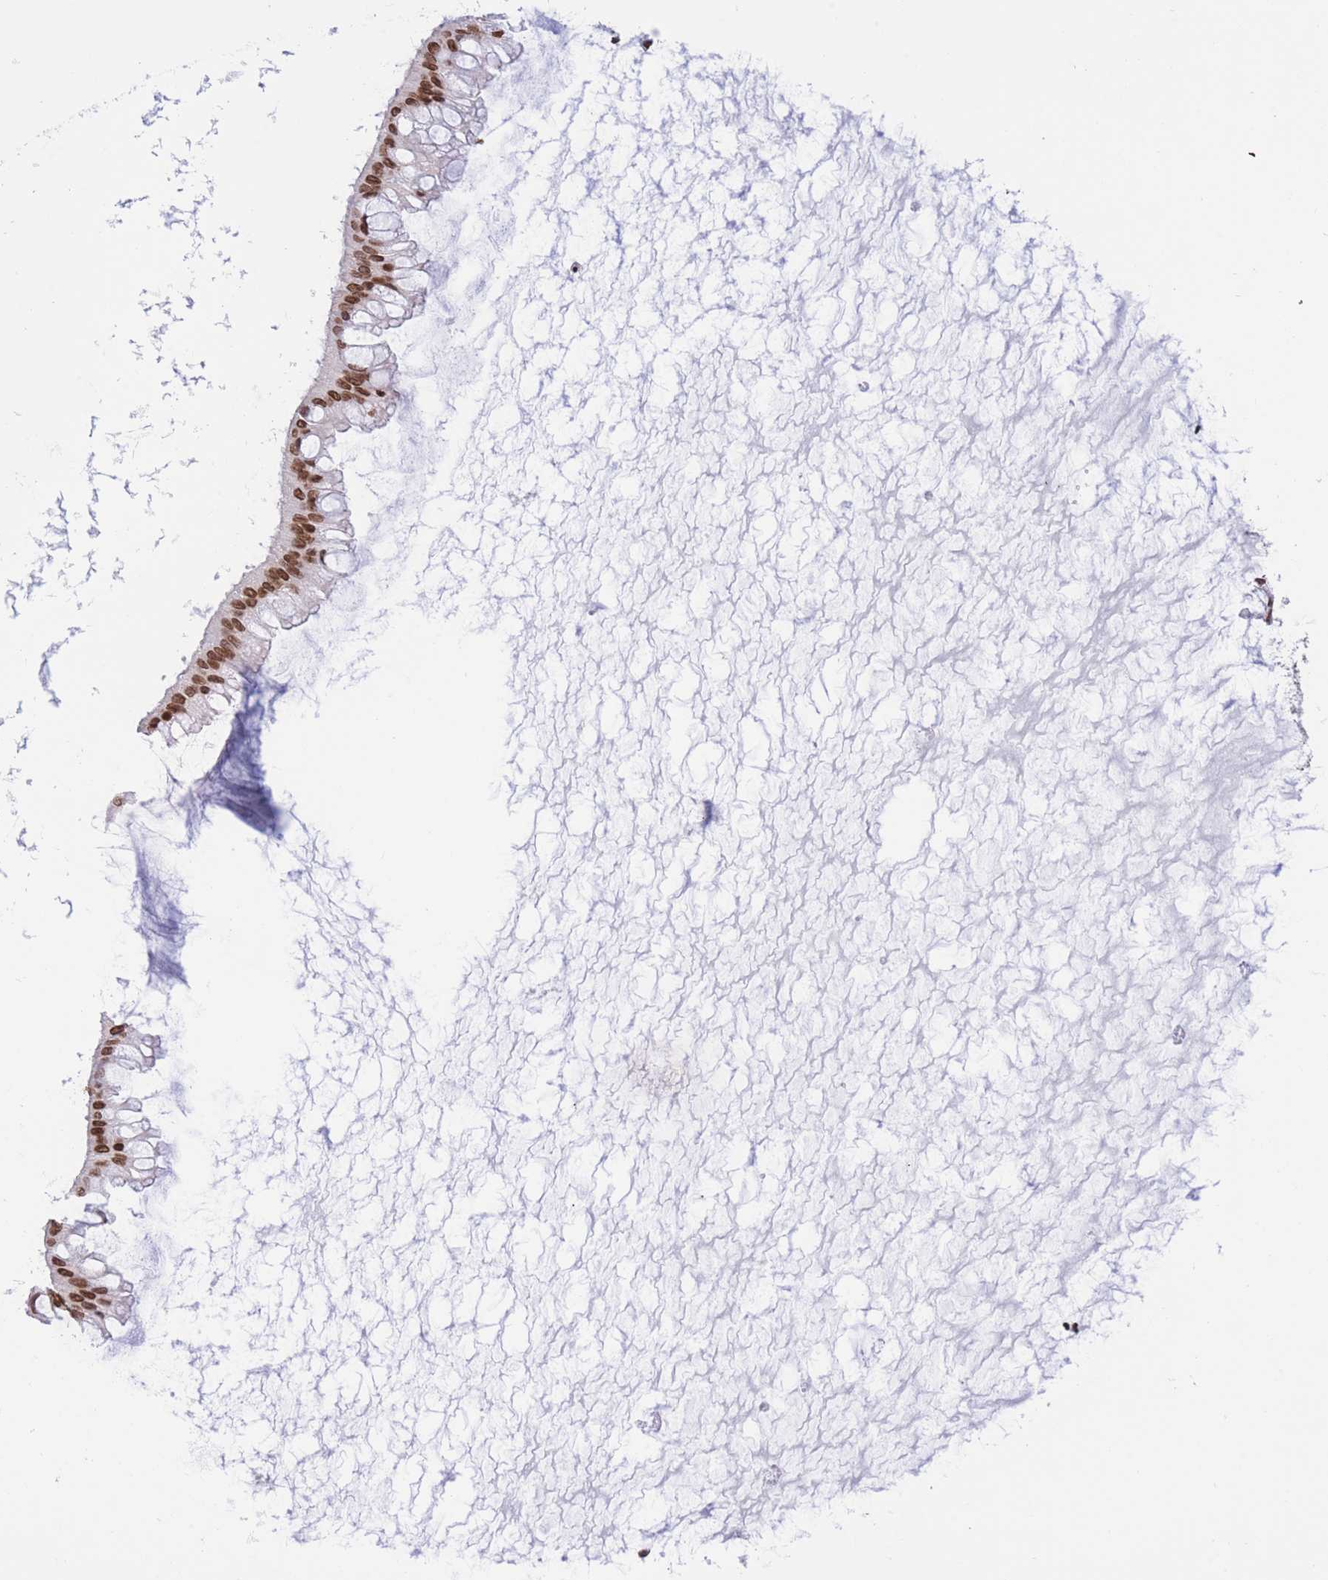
{"staining": {"intensity": "strong", "quantity": ">75%", "location": "nuclear"}, "tissue": "ovarian cancer", "cell_type": "Tumor cells", "image_type": "cancer", "snomed": [{"axis": "morphology", "description": "Cystadenocarcinoma, mucinous, NOS"}, {"axis": "topography", "description": "Ovary"}], "caption": "Ovarian mucinous cystadenocarcinoma stained for a protein (brown) displays strong nuclear positive expression in about >75% of tumor cells.", "gene": "H2BC11", "patient": {"sex": "female", "age": 73}}